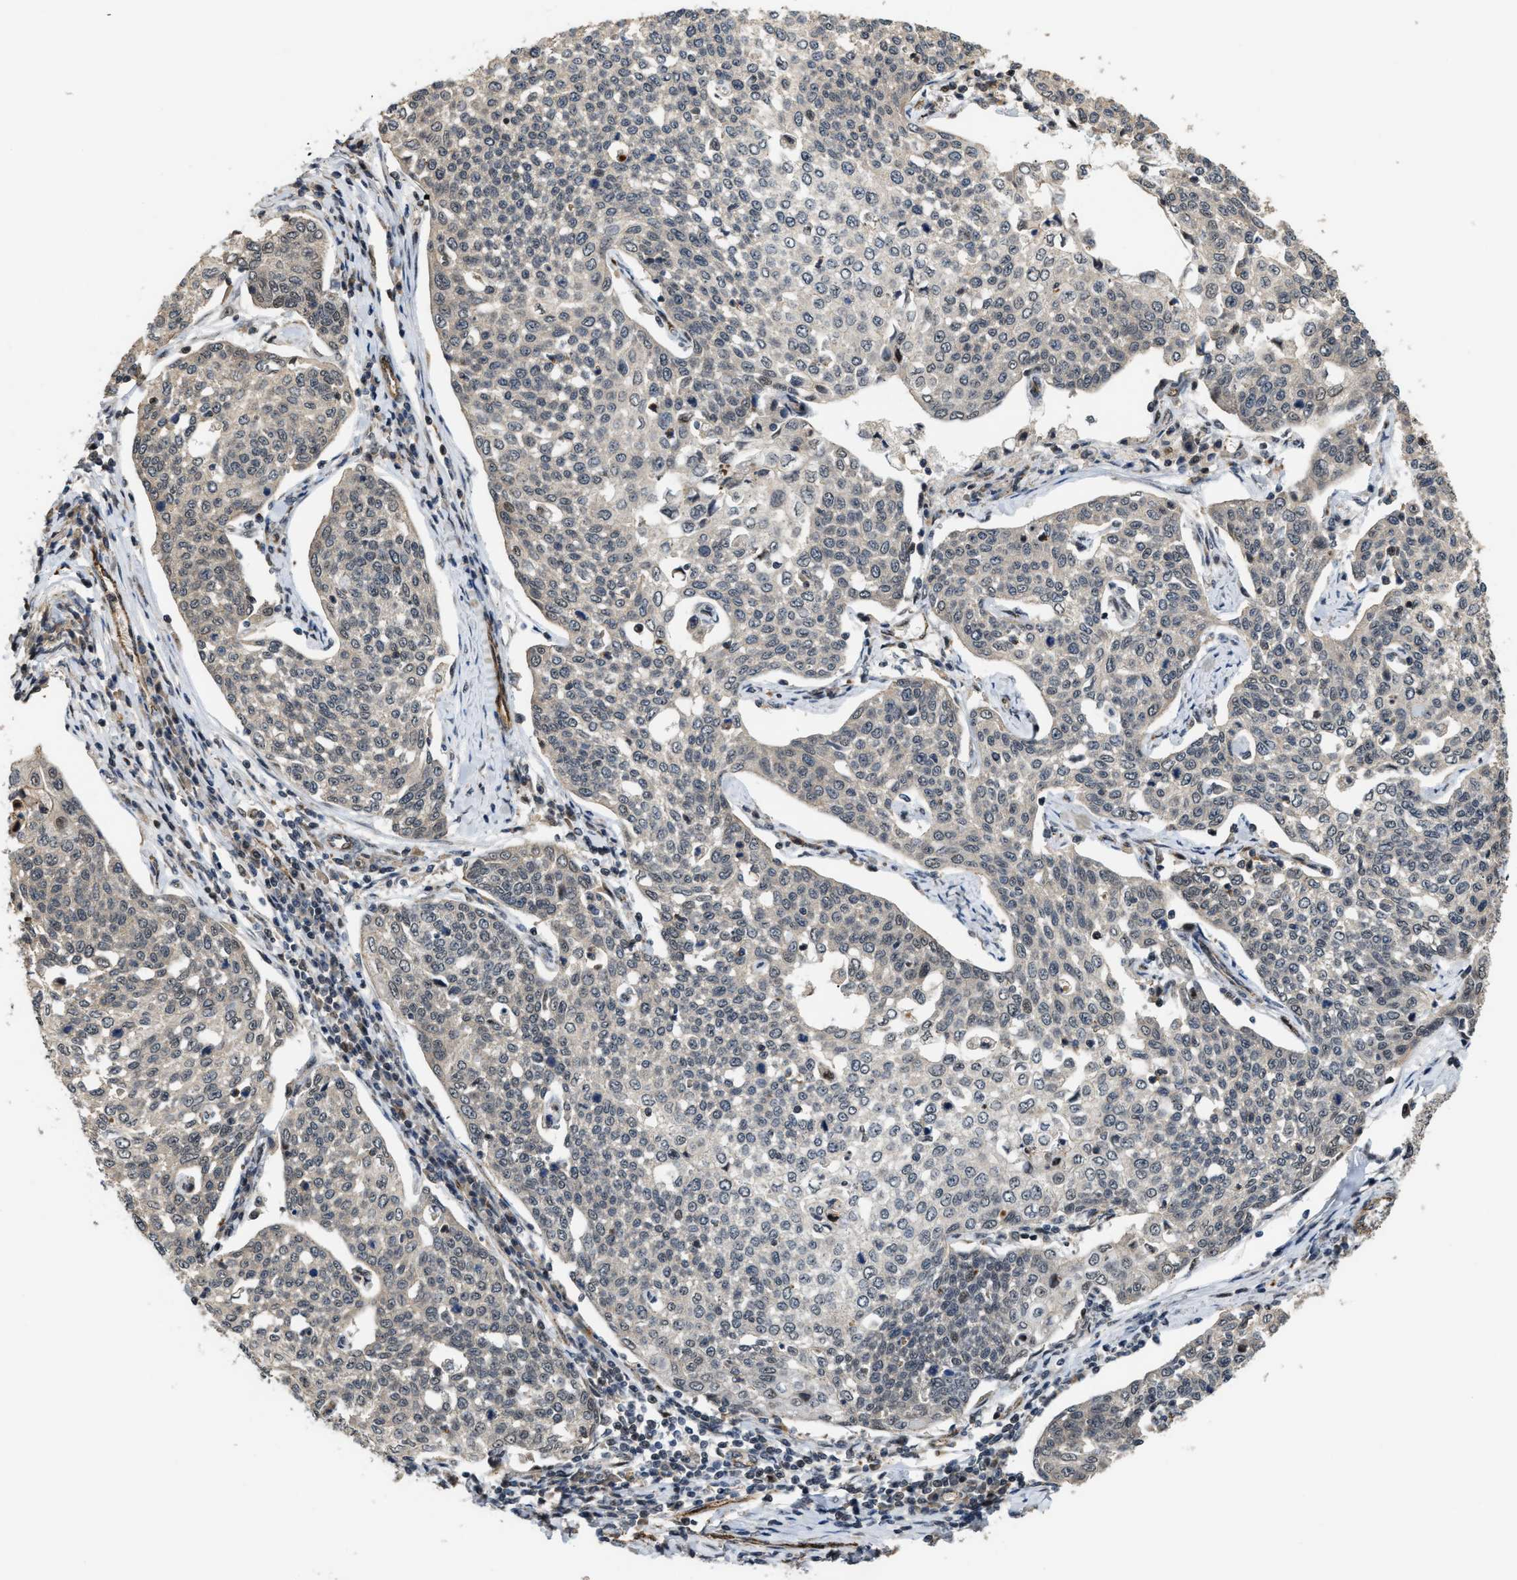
{"staining": {"intensity": "negative", "quantity": "none", "location": "none"}, "tissue": "cervical cancer", "cell_type": "Tumor cells", "image_type": "cancer", "snomed": [{"axis": "morphology", "description": "Squamous cell carcinoma, NOS"}, {"axis": "topography", "description": "Cervix"}], "caption": "Immunohistochemical staining of cervical cancer (squamous cell carcinoma) shows no significant expression in tumor cells.", "gene": "DPF2", "patient": {"sex": "female", "age": 34}}